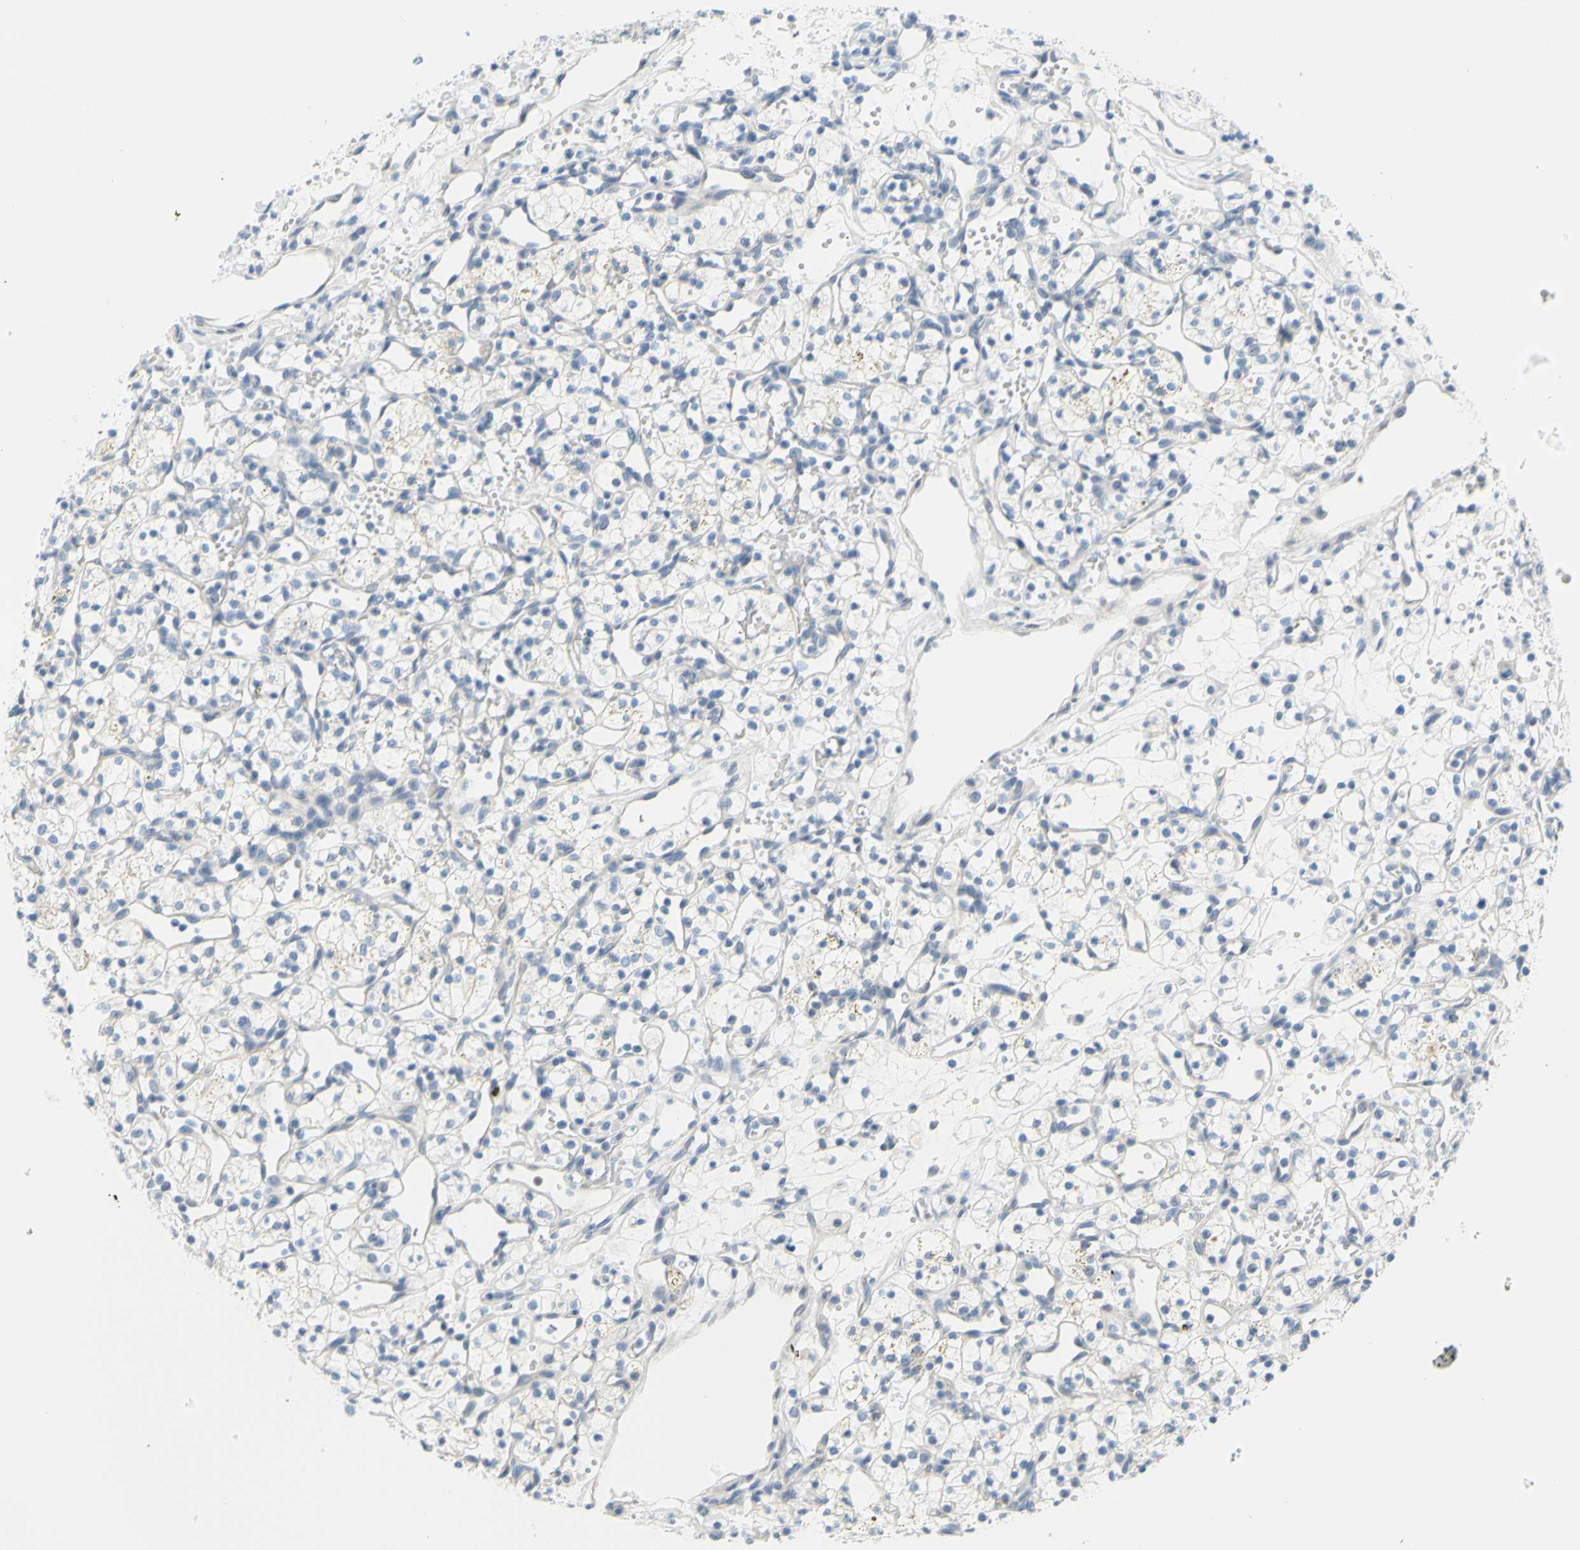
{"staining": {"intensity": "negative", "quantity": "none", "location": "none"}, "tissue": "renal cancer", "cell_type": "Tumor cells", "image_type": "cancer", "snomed": [{"axis": "morphology", "description": "Adenocarcinoma, NOS"}, {"axis": "topography", "description": "Kidney"}], "caption": "This is a micrograph of IHC staining of renal cancer (adenocarcinoma), which shows no staining in tumor cells.", "gene": "DCT", "patient": {"sex": "female", "age": 60}}